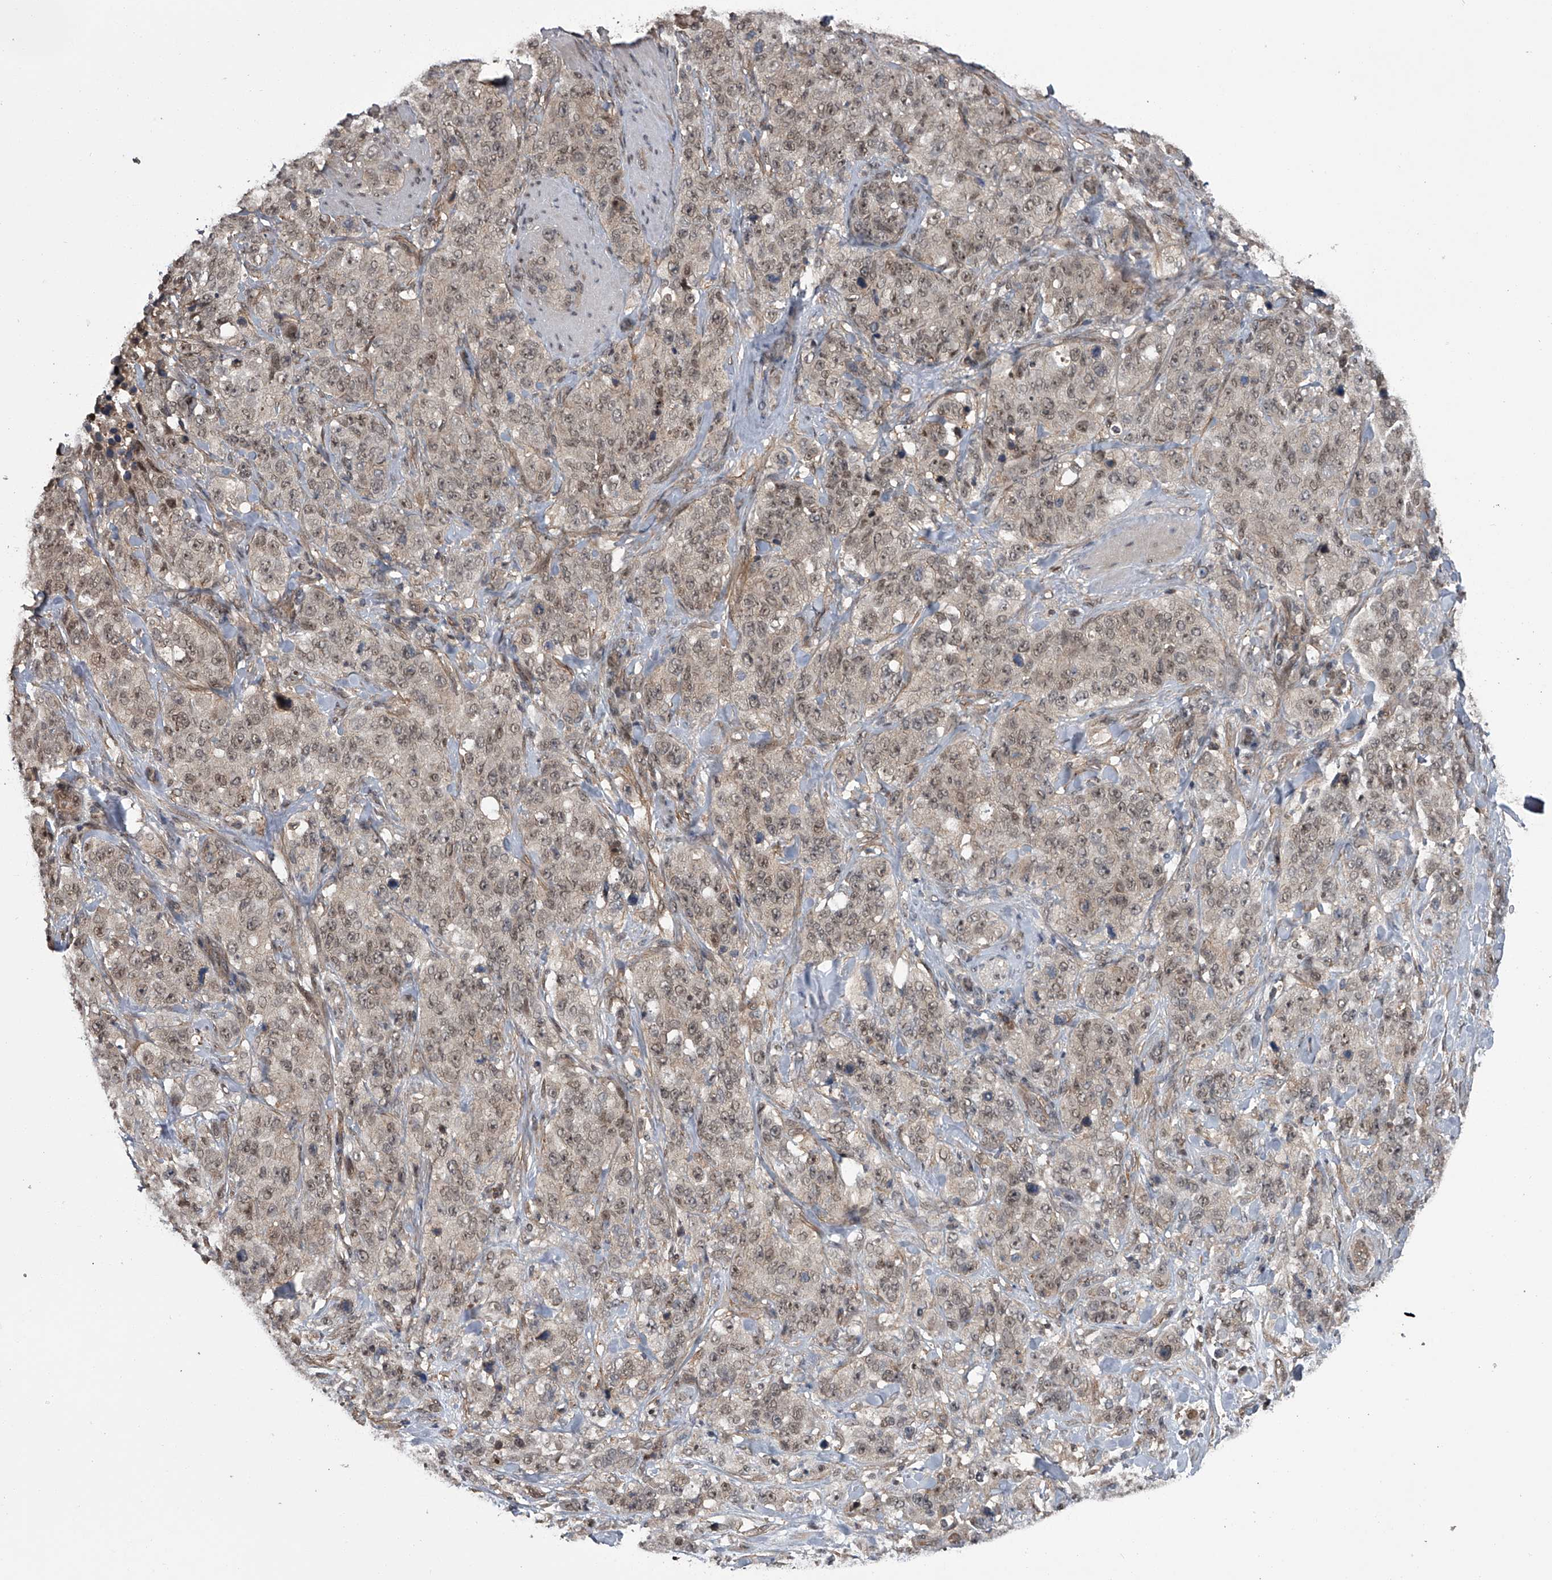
{"staining": {"intensity": "weak", "quantity": ">75%", "location": "nuclear"}, "tissue": "stomach cancer", "cell_type": "Tumor cells", "image_type": "cancer", "snomed": [{"axis": "morphology", "description": "Adenocarcinoma, NOS"}, {"axis": "topography", "description": "Stomach"}], "caption": "Brown immunohistochemical staining in human adenocarcinoma (stomach) displays weak nuclear positivity in about >75% of tumor cells. The protein is stained brown, and the nuclei are stained in blue (DAB IHC with brightfield microscopy, high magnification).", "gene": "SLC12A8", "patient": {"sex": "male", "age": 48}}